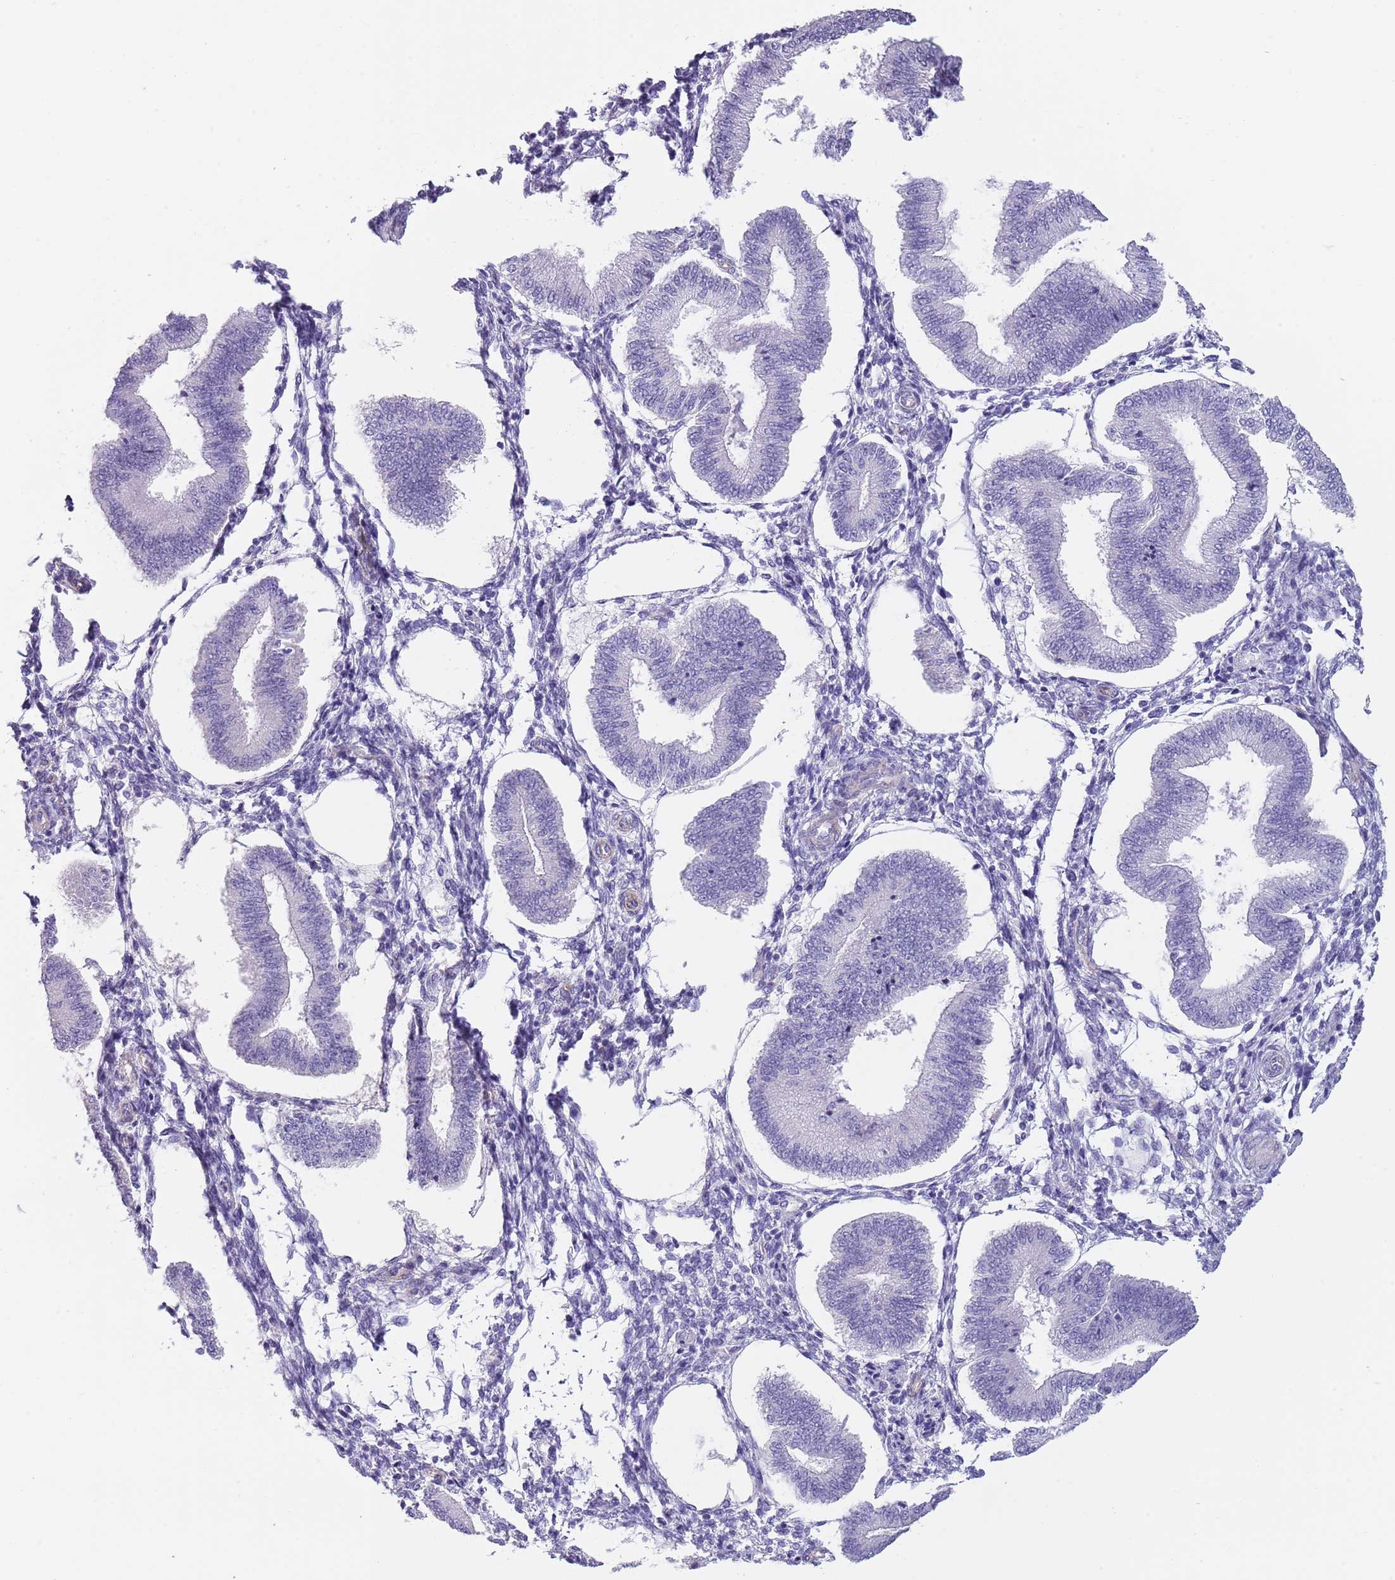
{"staining": {"intensity": "negative", "quantity": "none", "location": "none"}, "tissue": "endometrium", "cell_type": "Cells in endometrial stroma", "image_type": "normal", "snomed": [{"axis": "morphology", "description": "Normal tissue, NOS"}, {"axis": "topography", "description": "Endometrium"}], "caption": "Endometrium stained for a protein using IHC demonstrates no expression cells in endometrial stroma.", "gene": "TSGA13", "patient": {"sex": "female", "age": 39}}